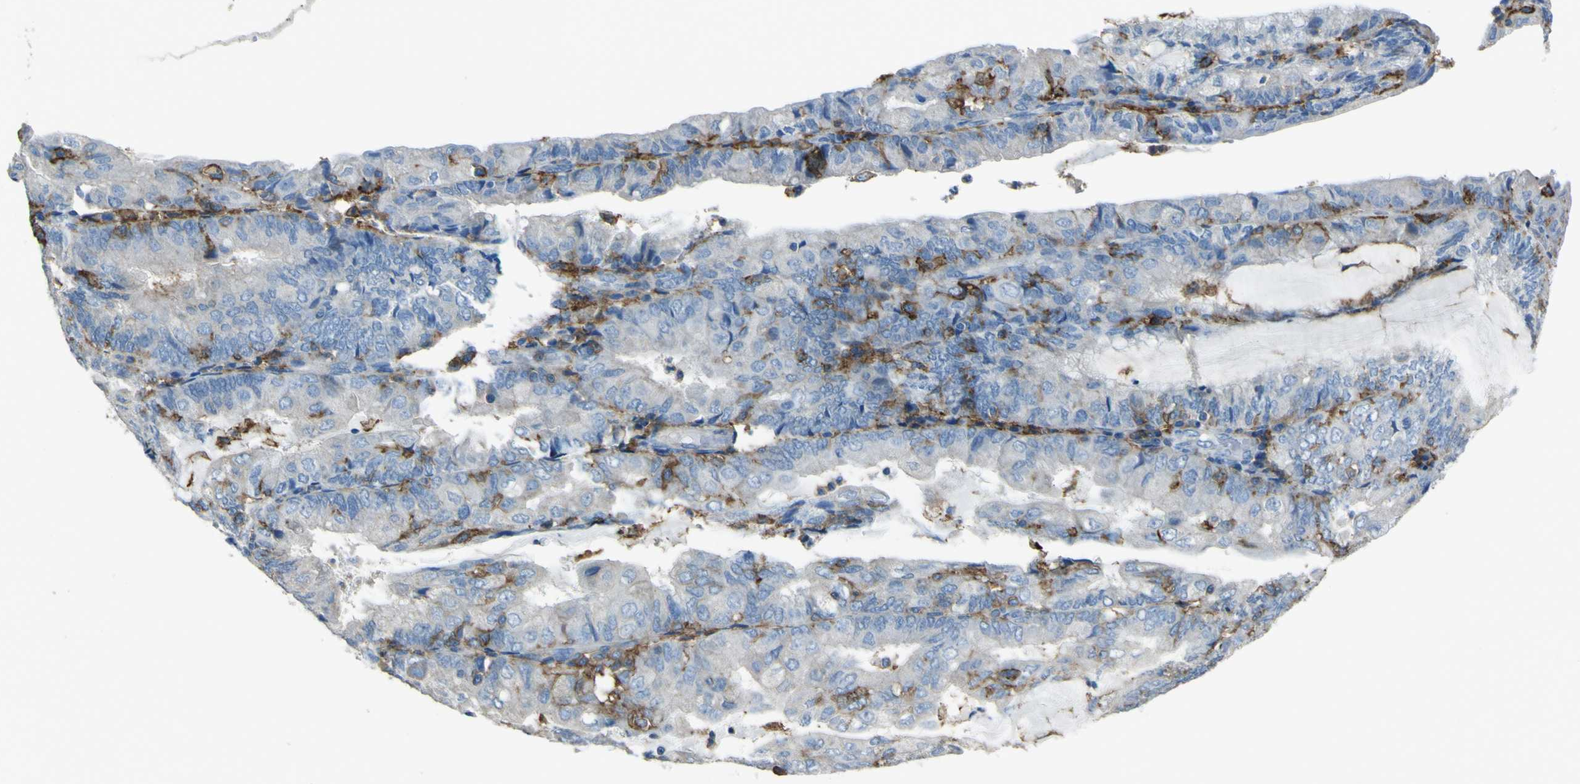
{"staining": {"intensity": "negative", "quantity": "none", "location": "none"}, "tissue": "endometrial cancer", "cell_type": "Tumor cells", "image_type": "cancer", "snomed": [{"axis": "morphology", "description": "Adenocarcinoma, NOS"}, {"axis": "topography", "description": "Endometrium"}], "caption": "A histopathology image of human adenocarcinoma (endometrial) is negative for staining in tumor cells.", "gene": "LAIR1", "patient": {"sex": "female", "age": 81}}